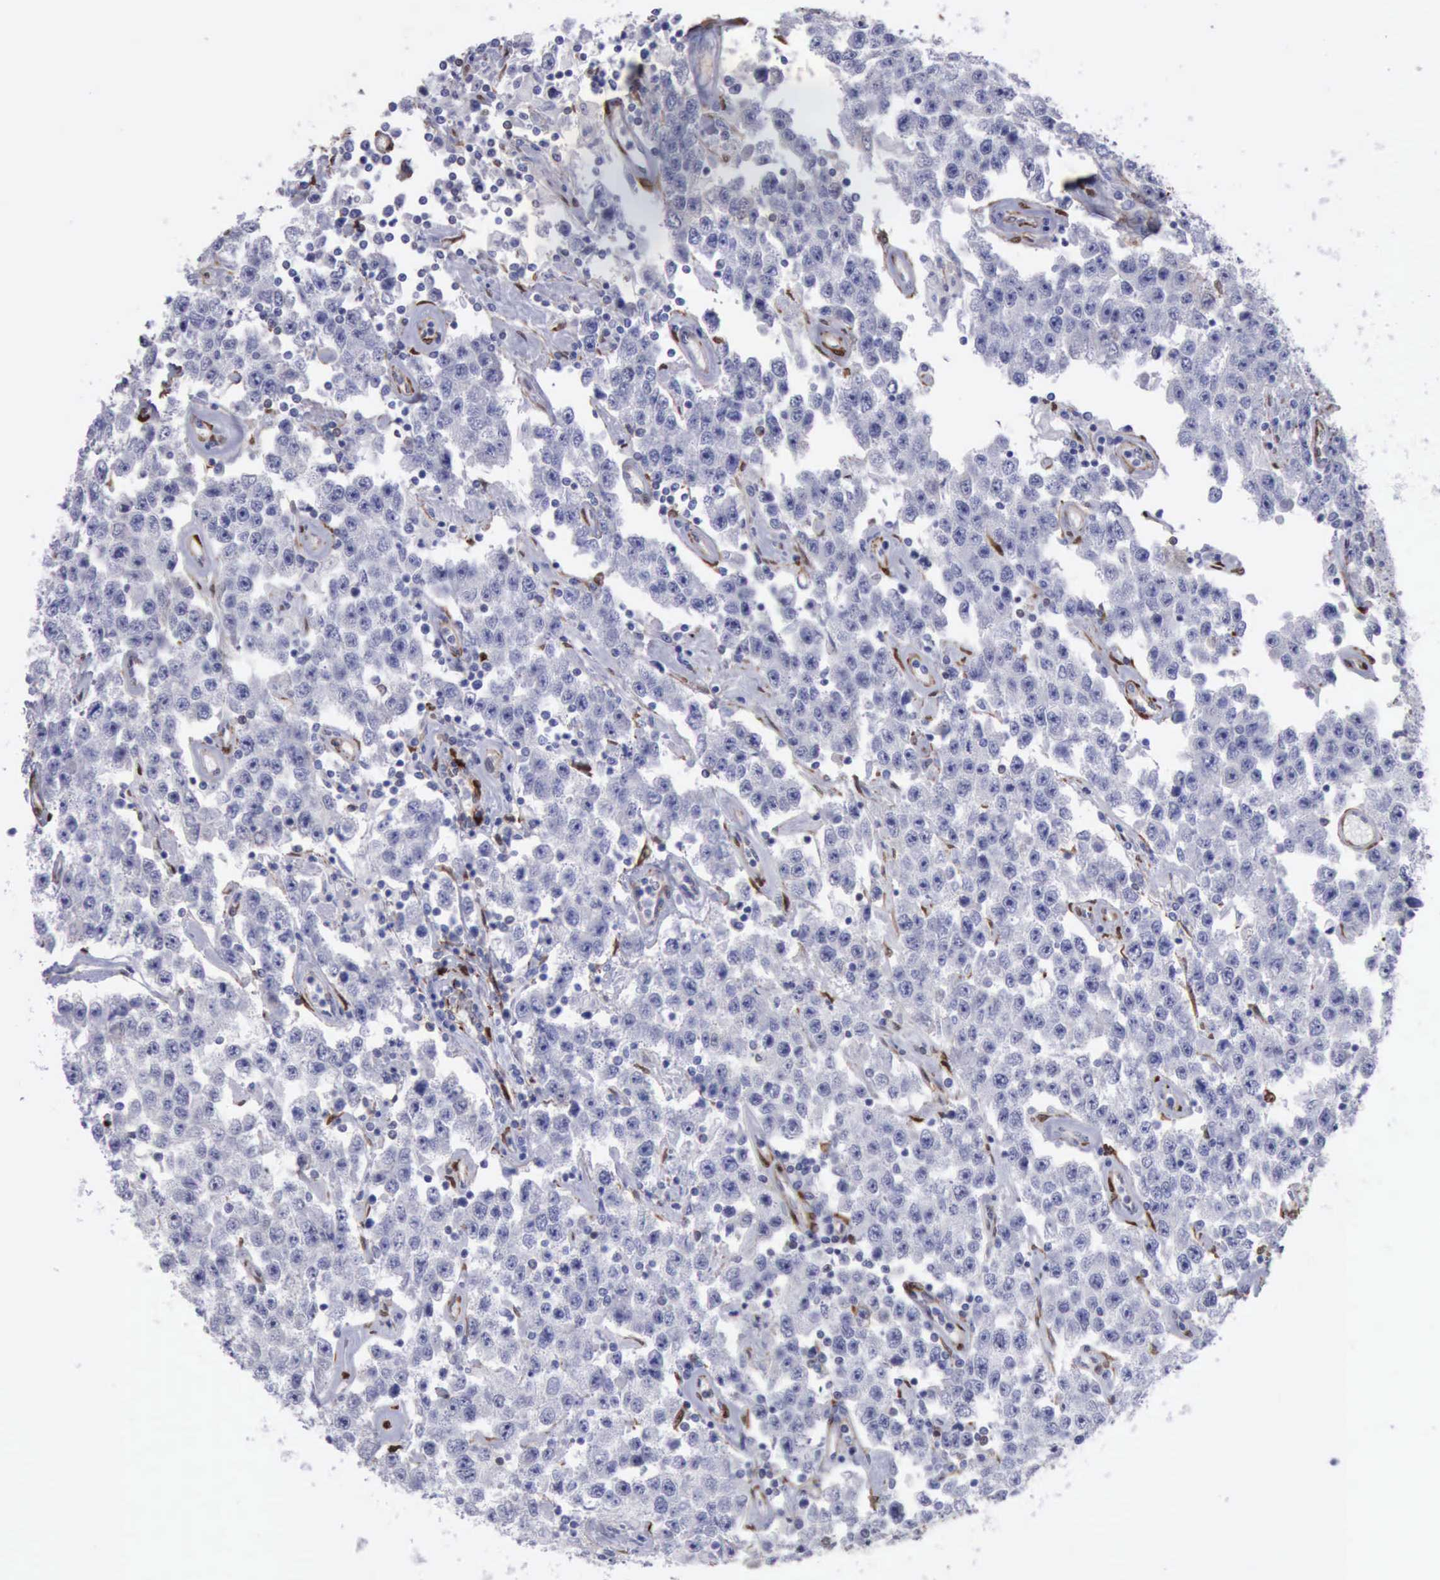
{"staining": {"intensity": "negative", "quantity": "none", "location": "none"}, "tissue": "testis cancer", "cell_type": "Tumor cells", "image_type": "cancer", "snomed": [{"axis": "morphology", "description": "Seminoma, NOS"}, {"axis": "topography", "description": "Testis"}], "caption": "DAB immunohistochemical staining of human testis cancer (seminoma) reveals no significant expression in tumor cells. (DAB (3,3'-diaminobenzidine) IHC with hematoxylin counter stain).", "gene": "FHL1", "patient": {"sex": "male", "age": 52}}